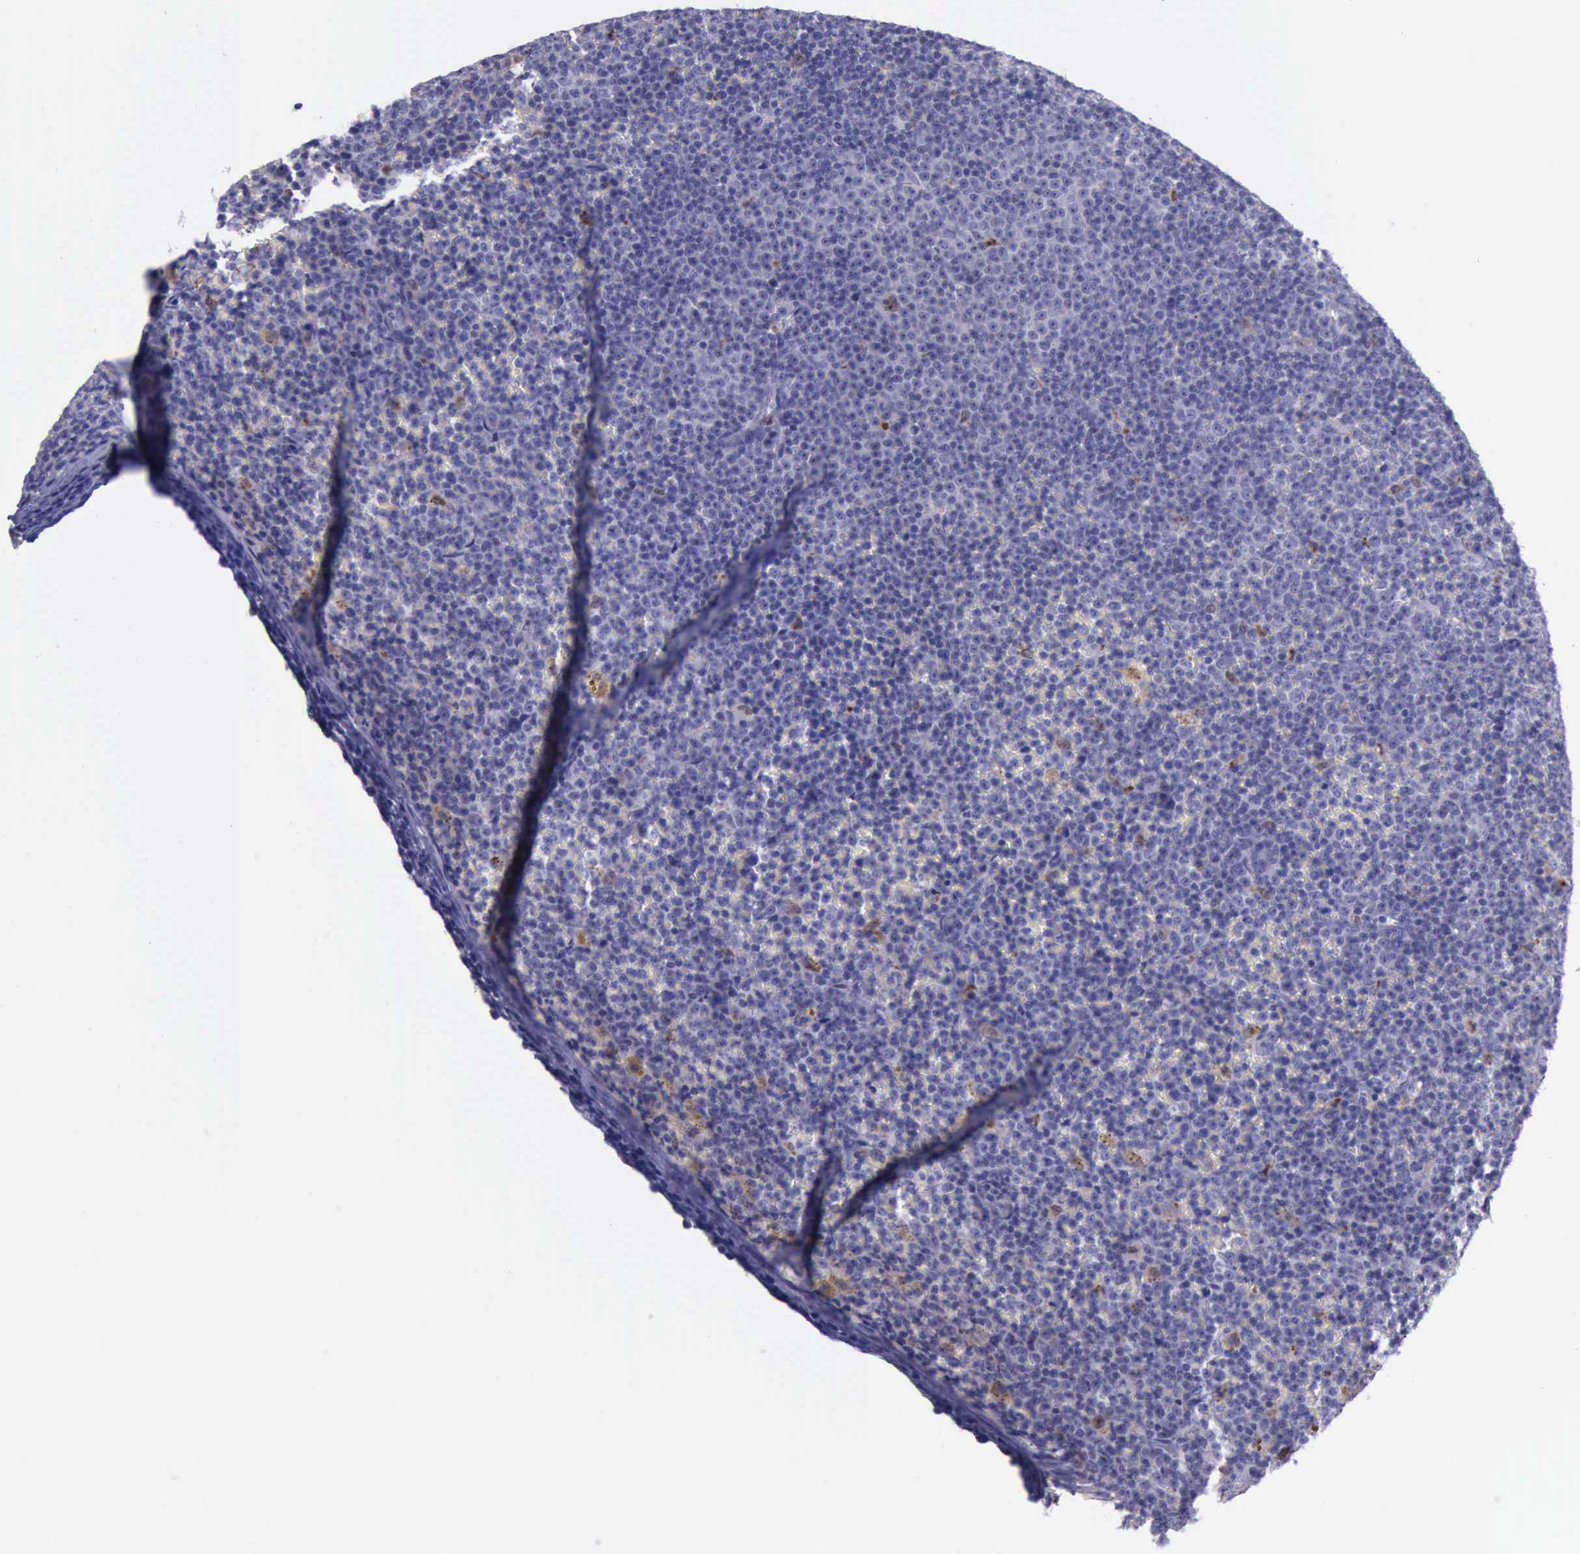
{"staining": {"intensity": "negative", "quantity": "none", "location": "none"}, "tissue": "lymphoma", "cell_type": "Tumor cells", "image_type": "cancer", "snomed": [{"axis": "morphology", "description": "Malignant lymphoma, non-Hodgkin's type, Low grade"}, {"axis": "topography", "description": "Lymph node"}], "caption": "Tumor cells are negative for brown protein staining in lymphoma. Nuclei are stained in blue.", "gene": "GLA", "patient": {"sex": "male", "age": 50}}